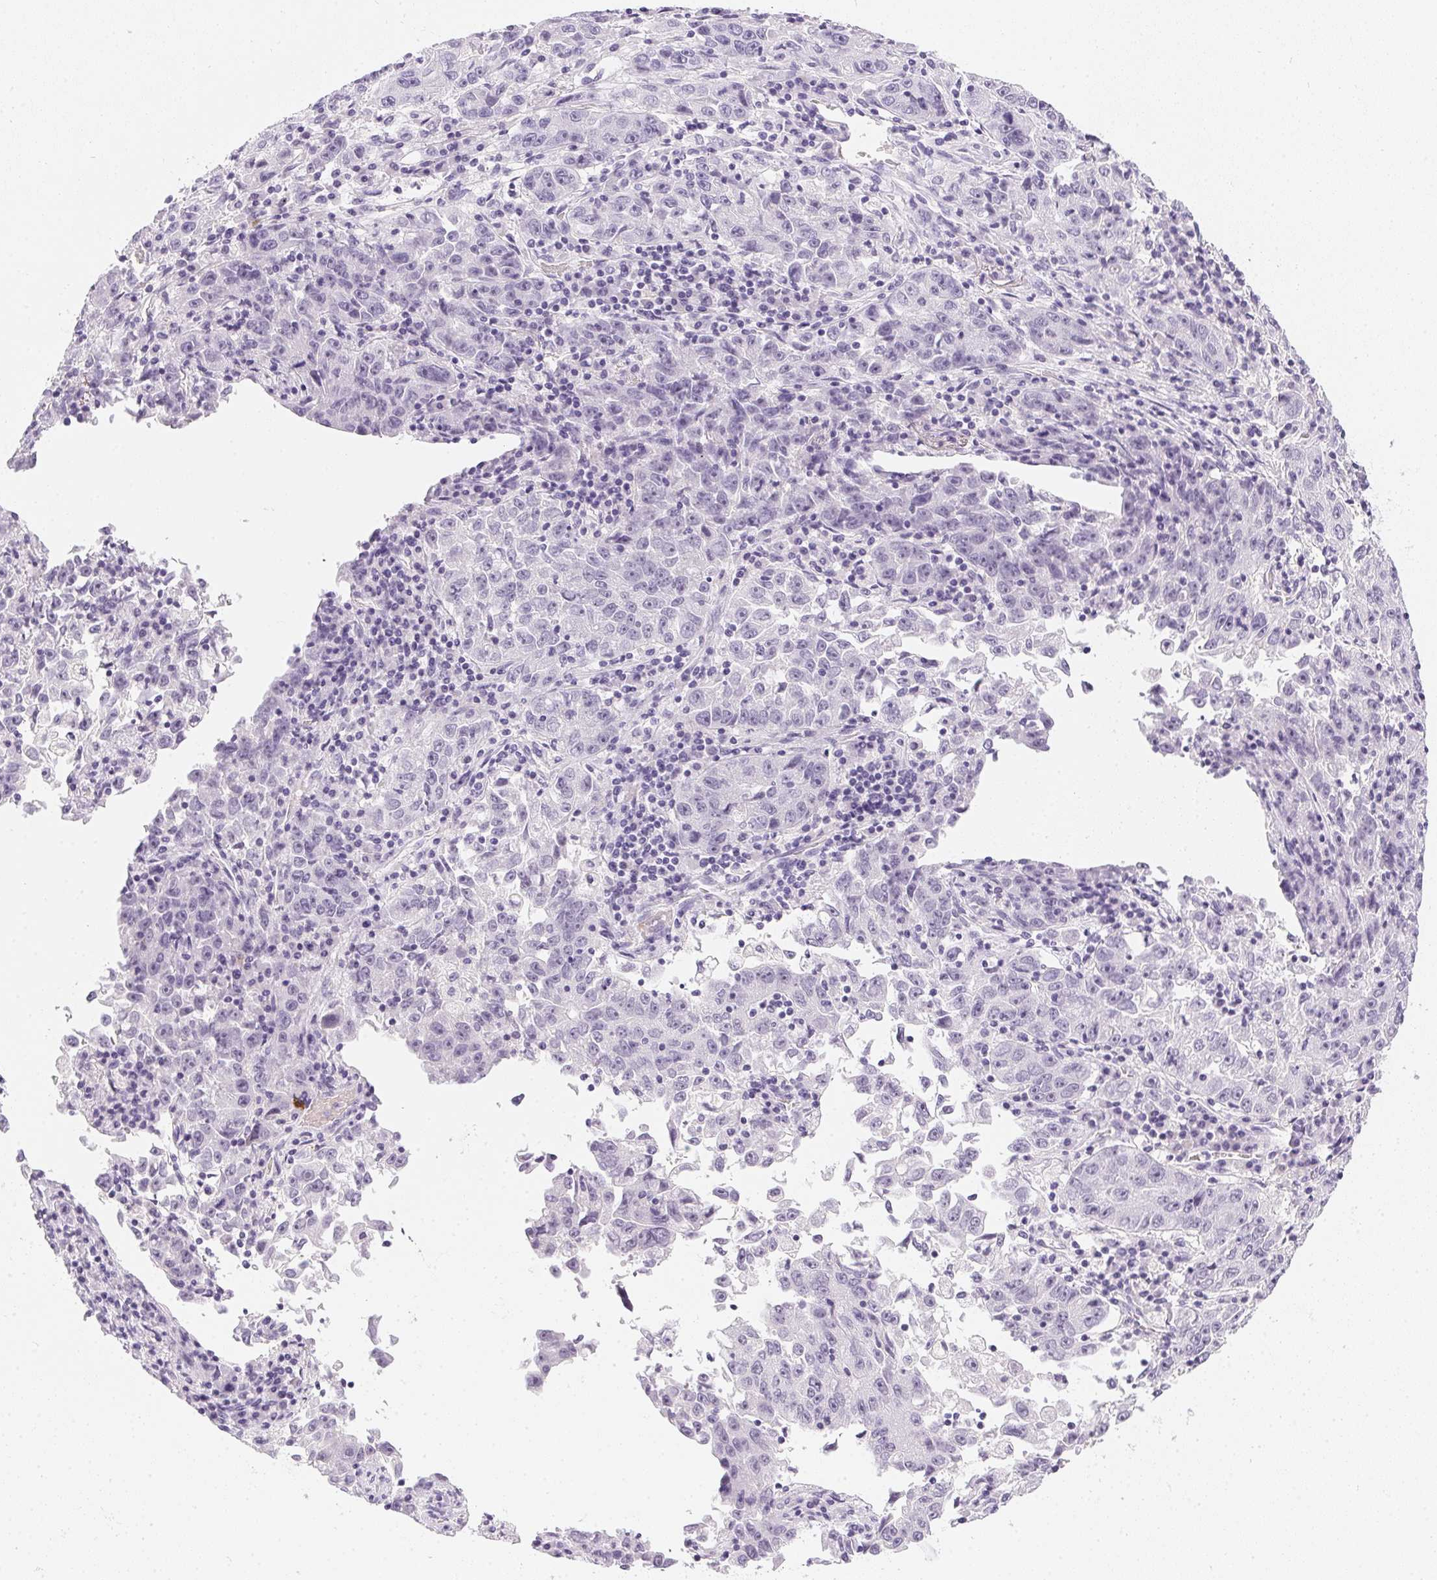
{"staining": {"intensity": "negative", "quantity": "none", "location": "none"}, "tissue": "lung cancer", "cell_type": "Tumor cells", "image_type": "cancer", "snomed": [{"axis": "morphology", "description": "Normal morphology"}, {"axis": "morphology", "description": "Adenocarcinoma, NOS"}, {"axis": "topography", "description": "Lymph node"}, {"axis": "topography", "description": "Lung"}], "caption": "High power microscopy histopathology image of an IHC photomicrograph of adenocarcinoma (lung), revealing no significant positivity in tumor cells.", "gene": "PPY", "patient": {"sex": "female", "age": 57}}